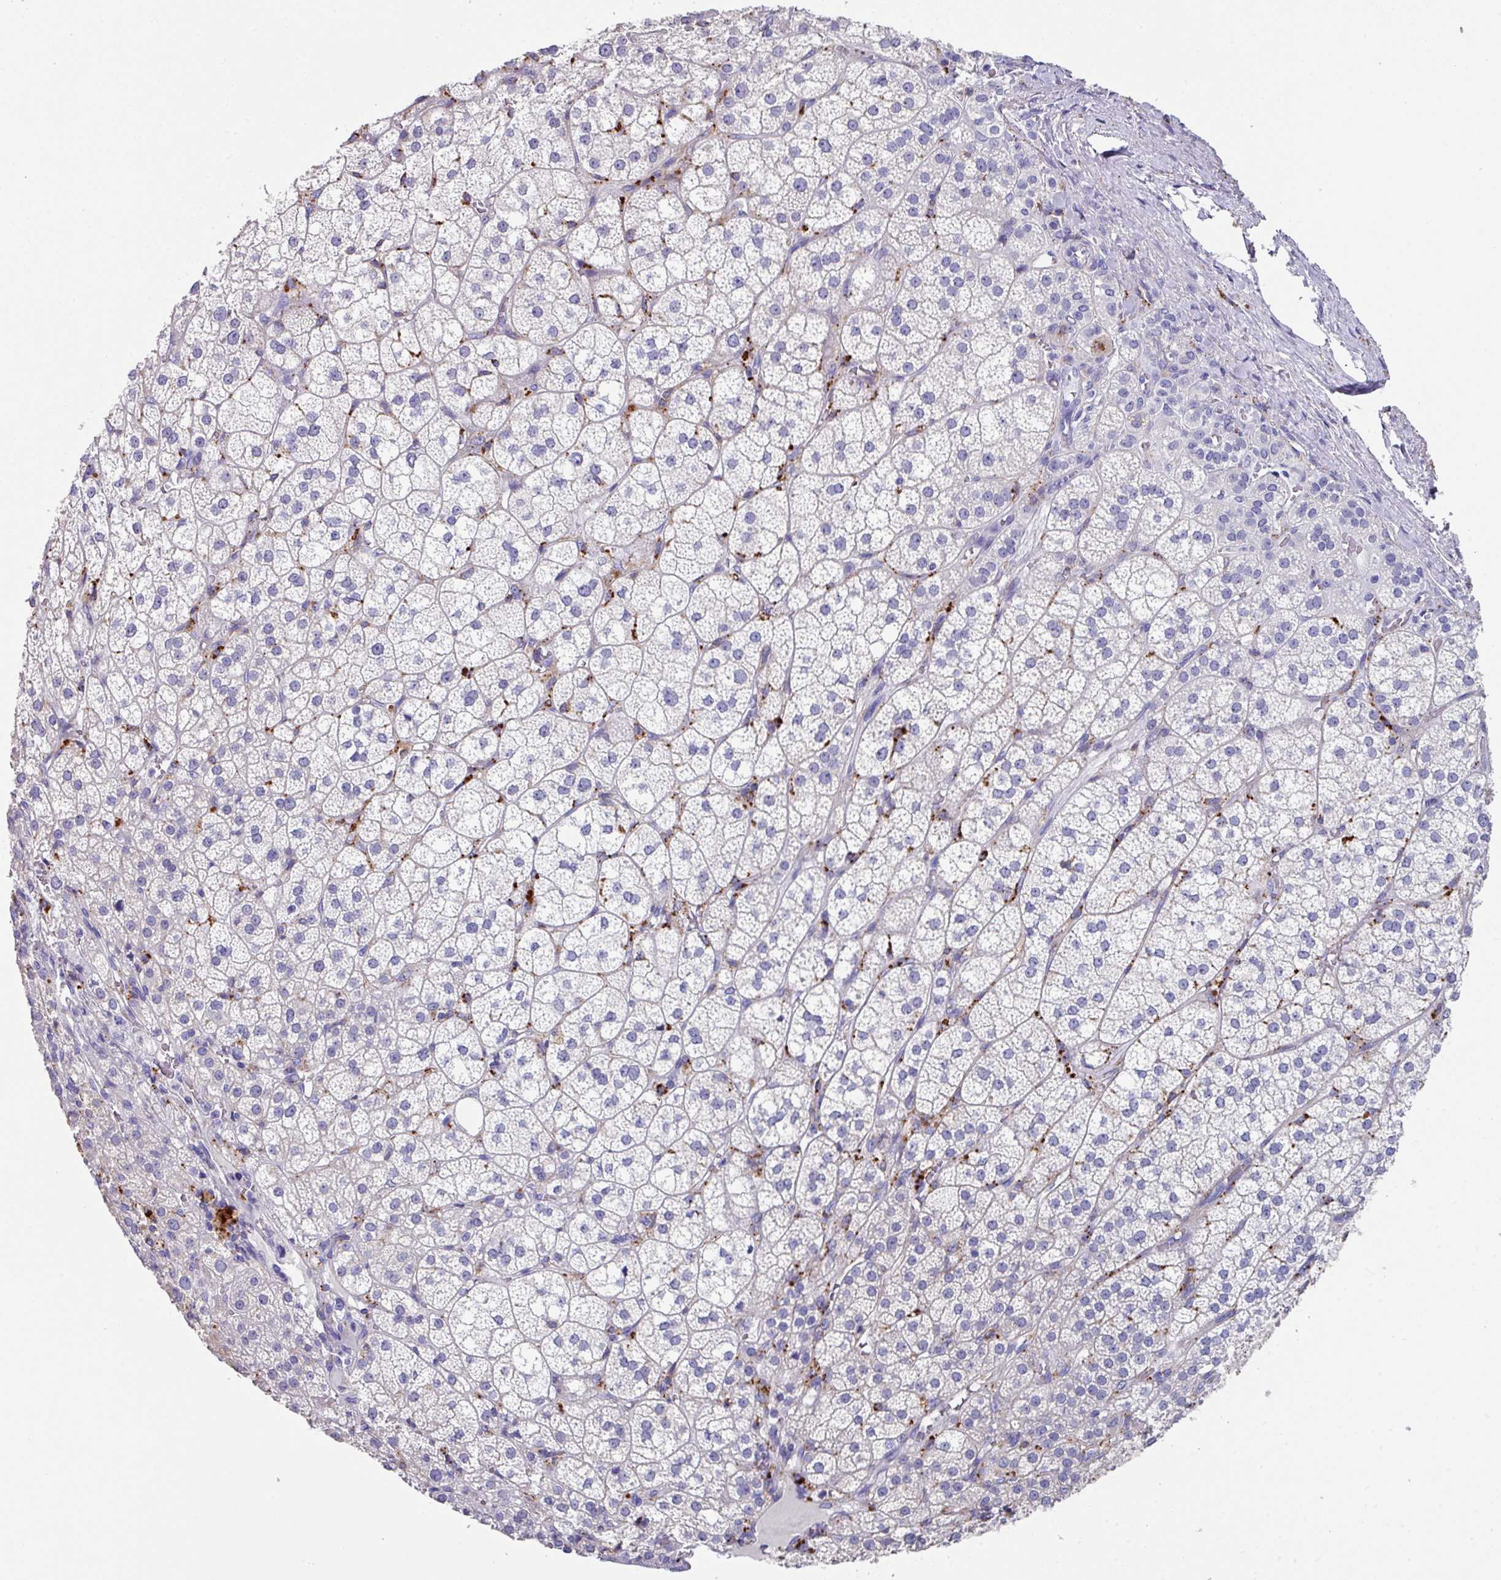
{"staining": {"intensity": "negative", "quantity": "none", "location": "none"}, "tissue": "adrenal gland", "cell_type": "Glandular cells", "image_type": "normal", "snomed": [{"axis": "morphology", "description": "Normal tissue, NOS"}, {"axis": "topography", "description": "Adrenal gland"}], "caption": "Immunohistochemistry of unremarkable human adrenal gland shows no staining in glandular cells. (DAB (3,3'-diaminobenzidine) immunohistochemistry (IHC), high magnification).", "gene": "CPVL", "patient": {"sex": "female", "age": 60}}